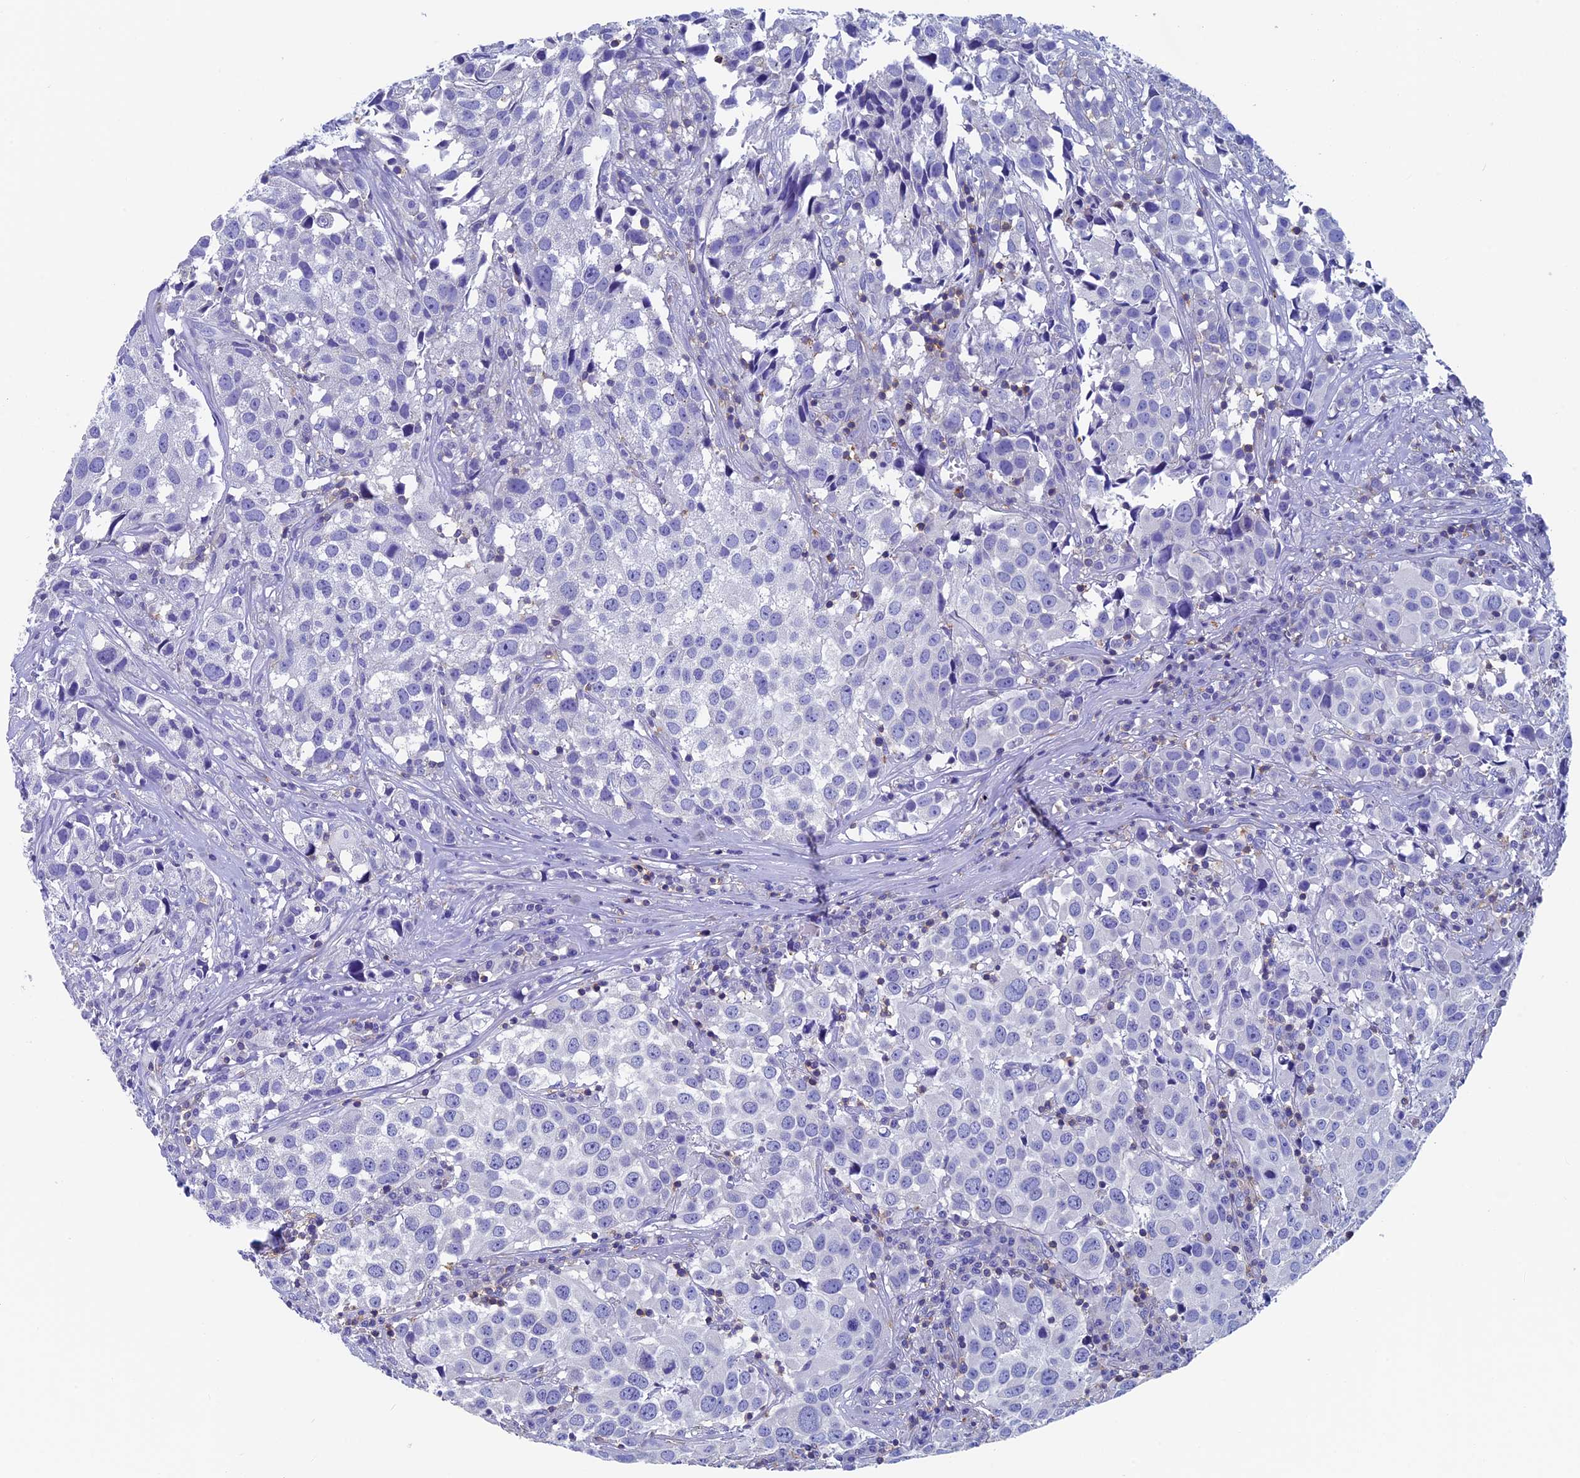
{"staining": {"intensity": "negative", "quantity": "none", "location": "none"}, "tissue": "urothelial cancer", "cell_type": "Tumor cells", "image_type": "cancer", "snomed": [{"axis": "morphology", "description": "Urothelial carcinoma, High grade"}, {"axis": "topography", "description": "Urinary bladder"}], "caption": "The photomicrograph reveals no significant positivity in tumor cells of urothelial cancer.", "gene": "SEPTIN1", "patient": {"sex": "female", "age": 75}}